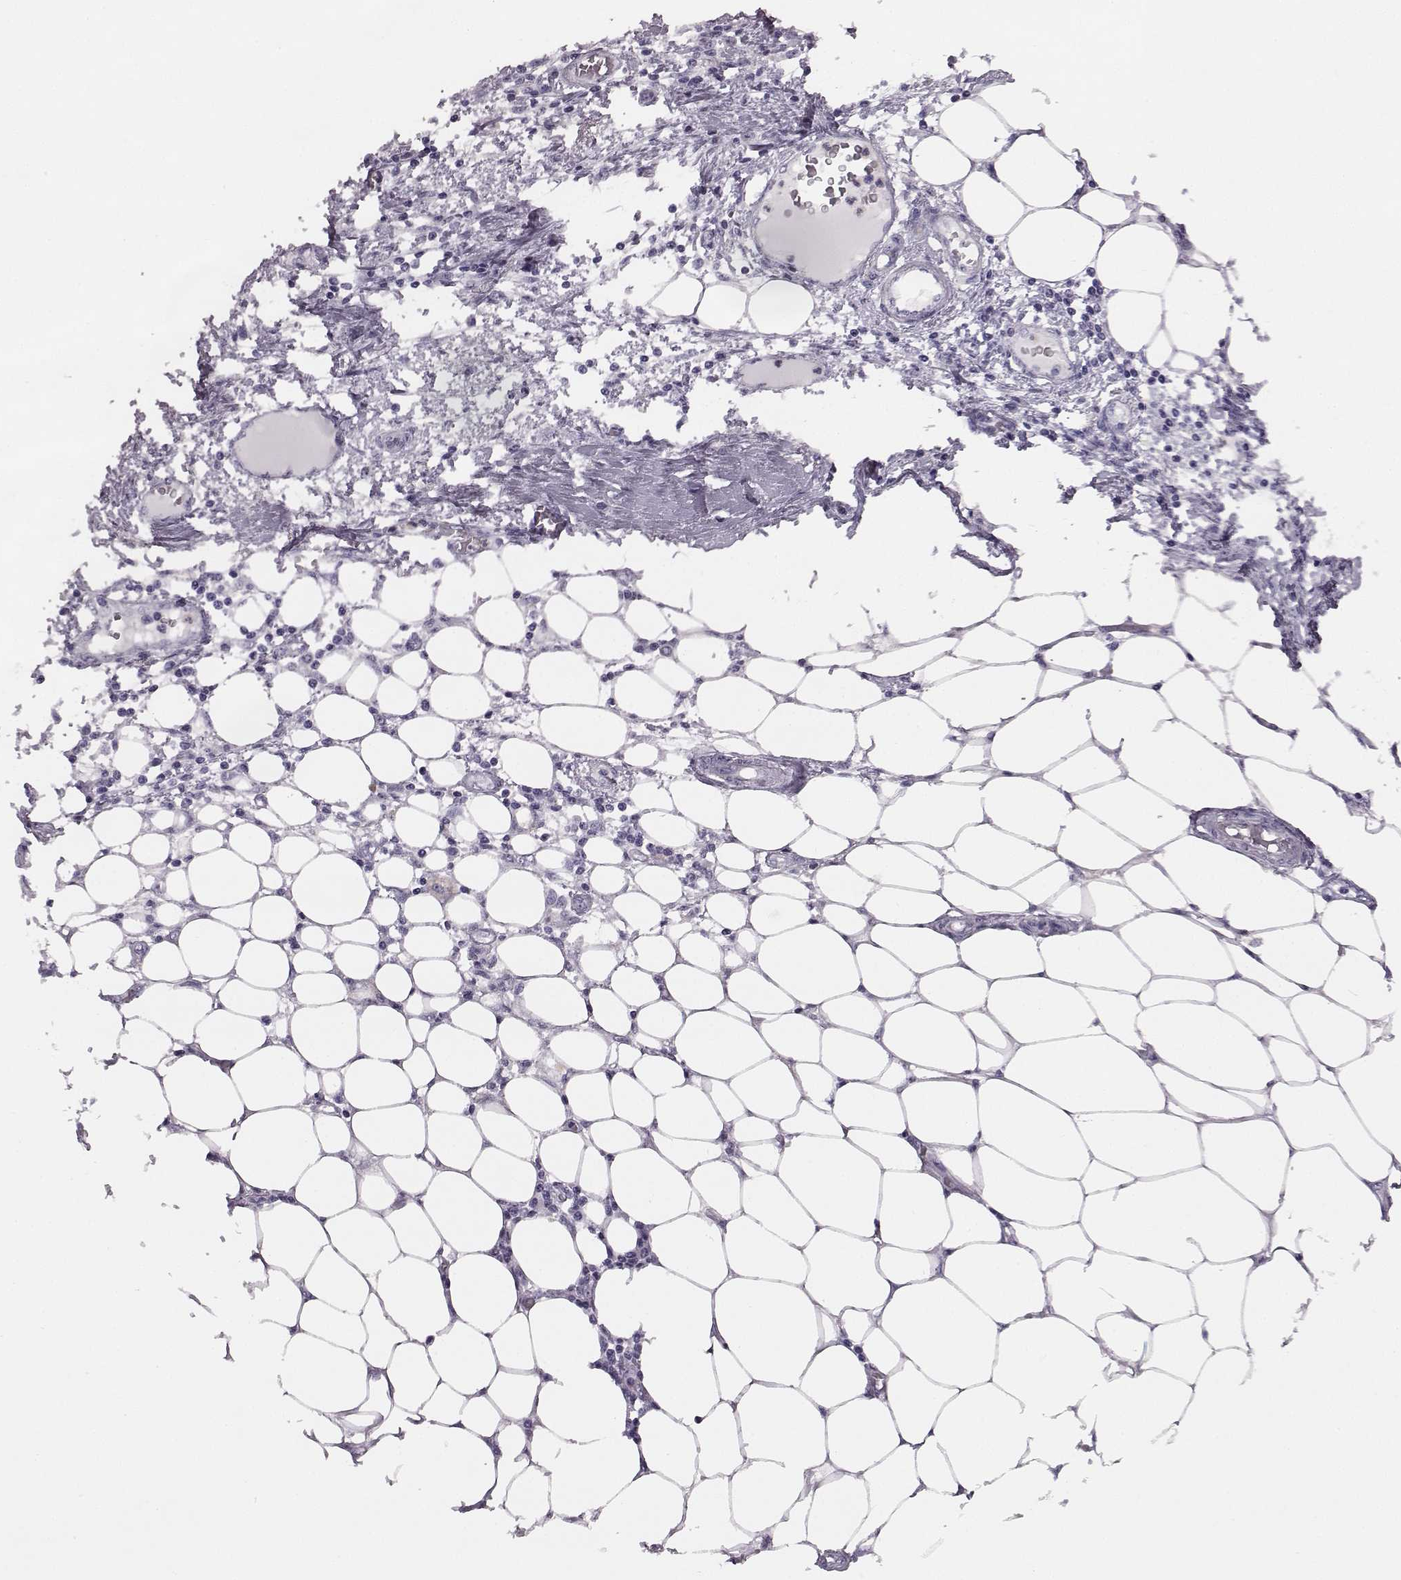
{"staining": {"intensity": "negative", "quantity": "none", "location": "none"}, "tissue": "endometrial cancer", "cell_type": "Tumor cells", "image_type": "cancer", "snomed": [{"axis": "morphology", "description": "Adenocarcinoma, NOS"}, {"axis": "morphology", "description": "Adenocarcinoma, metastatic, NOS"}, {"axis": "topography", "description": "Adipose tissue"}, {"axis": "topography", "description": "Endometrium"}], "caption": "A micrograph of human endometrial adenocarcinoma is negative for staining in tumor cells.", "gene": "ADGRG2", "patient": {"sex": "female", "age": 67}}